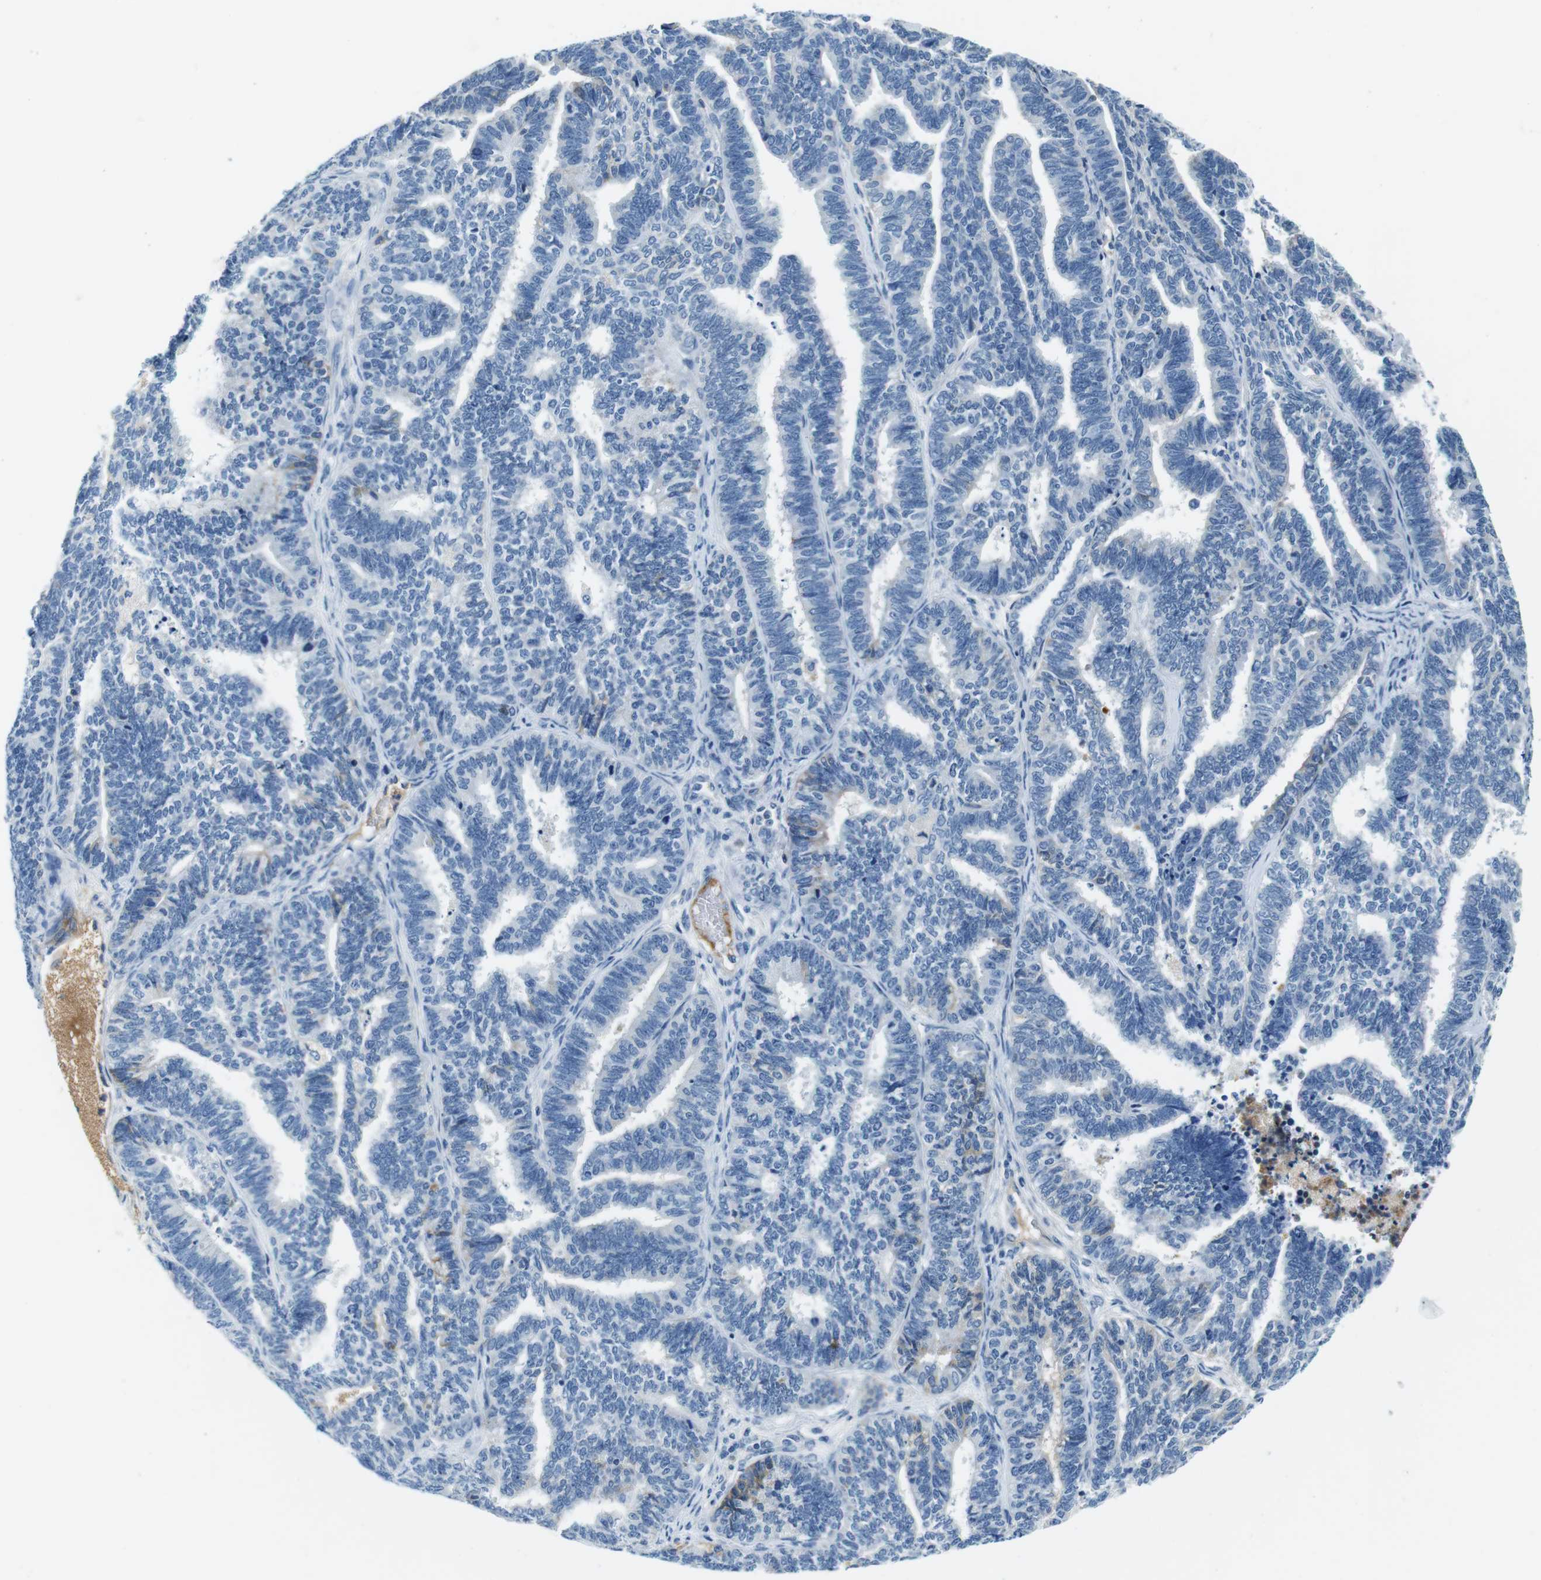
{"staining": {"intensity": "negative", "quantity": "none", "location": "none"}, "tissue": "endometrial cancer", "cell_type": "Tumor cells", "image_type": "cancer", "snomed": [{"axis": "morphology", "description": "Adenocarcinoma, NOS"}, {"axis": "topography", "description": "Endometrium"}], "caption": "A micrograph of adenocarcinoma (endometrial) stained for a protein reveals no brown staining in tumor cells. The staining is performed using DAB brown chromogen with nuclei counter-stained in using hematoxylin.", "gene": "IGHD", "patient": {"sex": "female", "age": 70}}